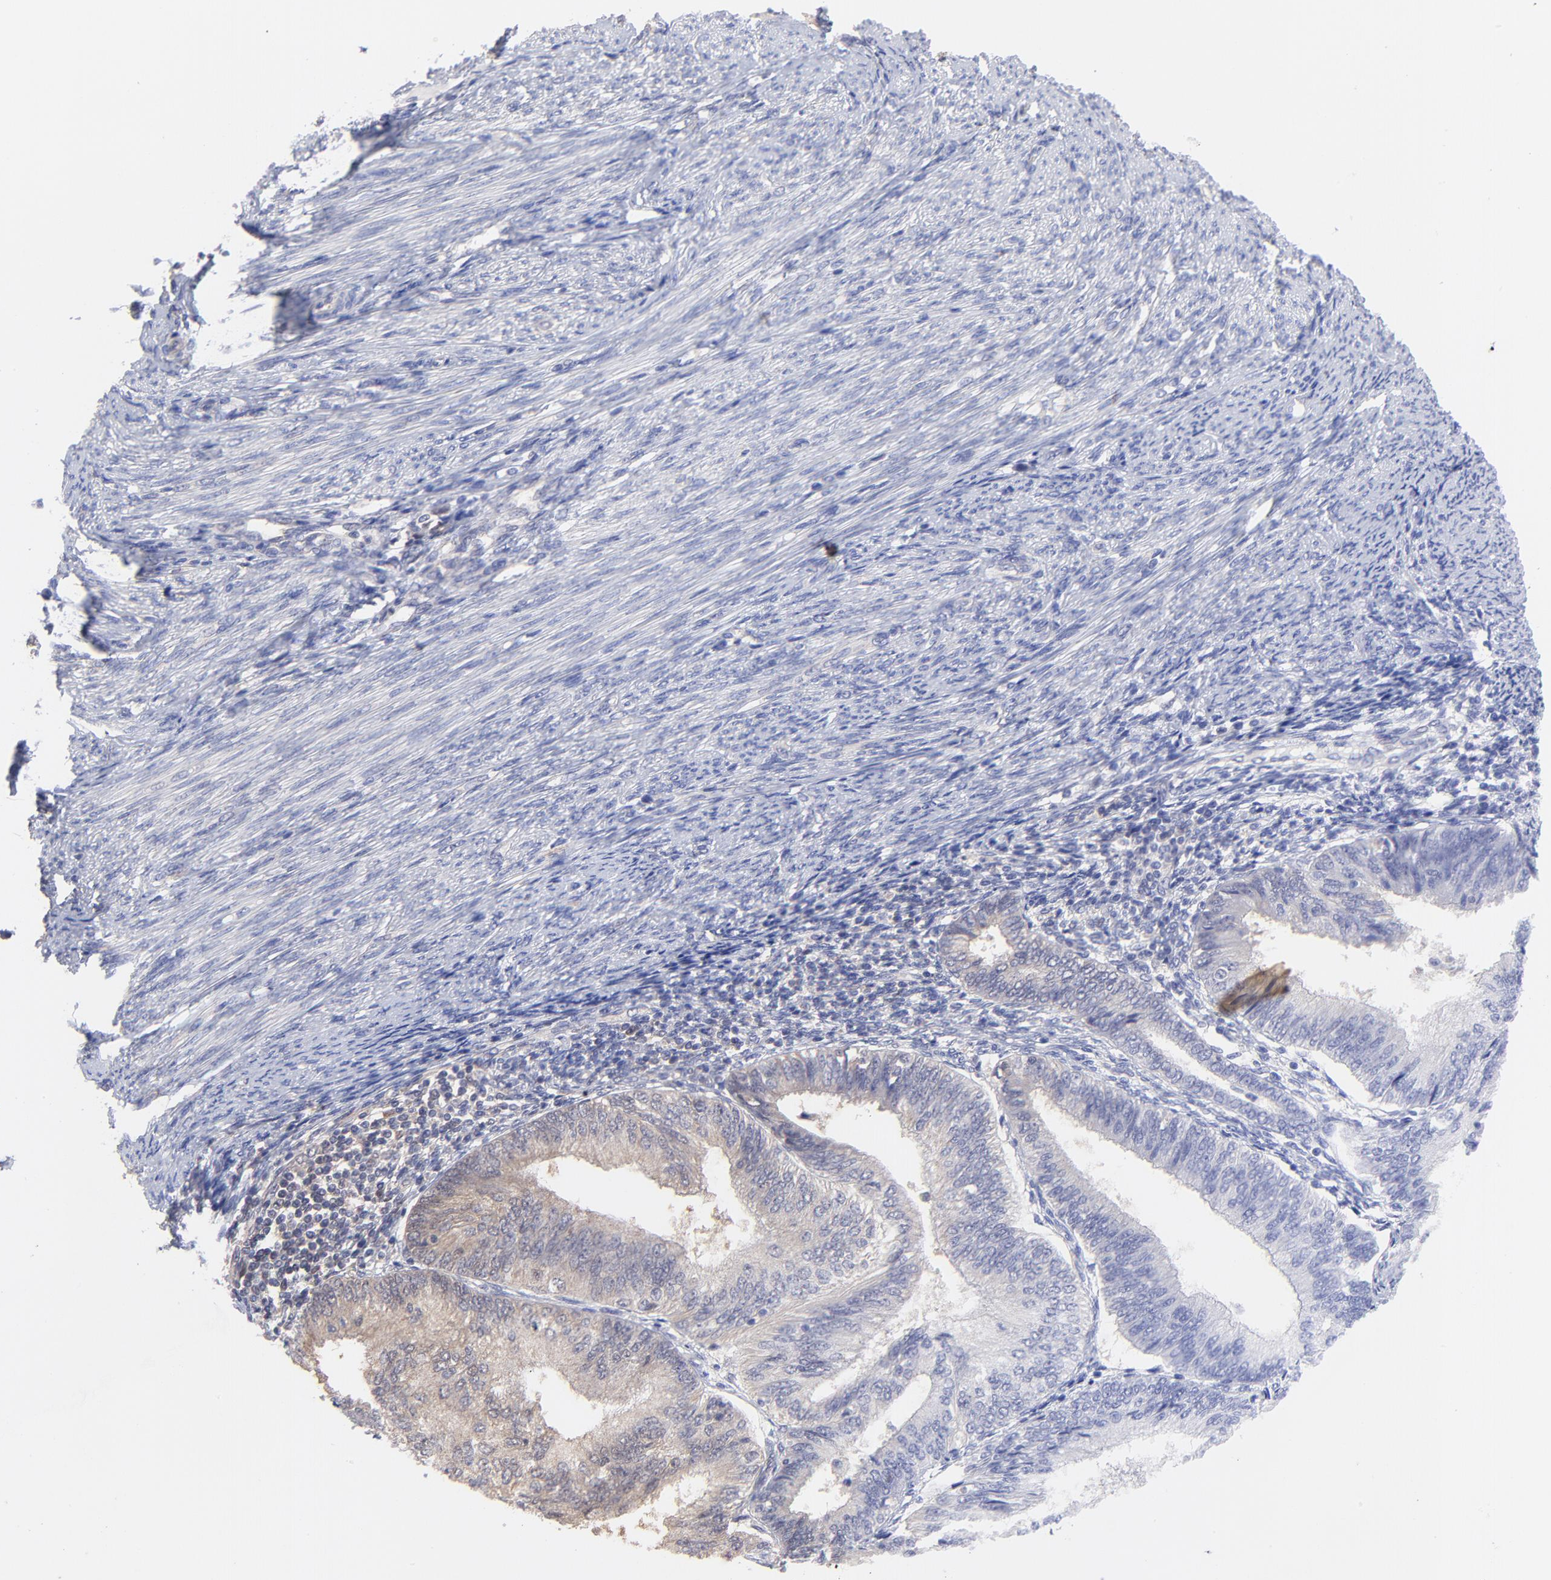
{"staining": {"intensity": "moderate", "quantity": "25%-75%", "location": "cytoplasmic/membranous"}, "tissue": "endometrial cancer", "cell_type": "Tumor cells", "image_type": "cancer", "snomed": [{"axis": "morphology", "description": "Adenocarcinoma, NOS"}, {"axis": "topography", "description": "Endometrium"}], "caption": "Human endometrial cancer (adenocarcinoma) stained for a protein (brown) reveals moderate cytoplasmic/membranous positive staining in about 25%-75% of tumor cells.", "gene": "PSMA6", "patient": {"sex": "female", "age": 55}}